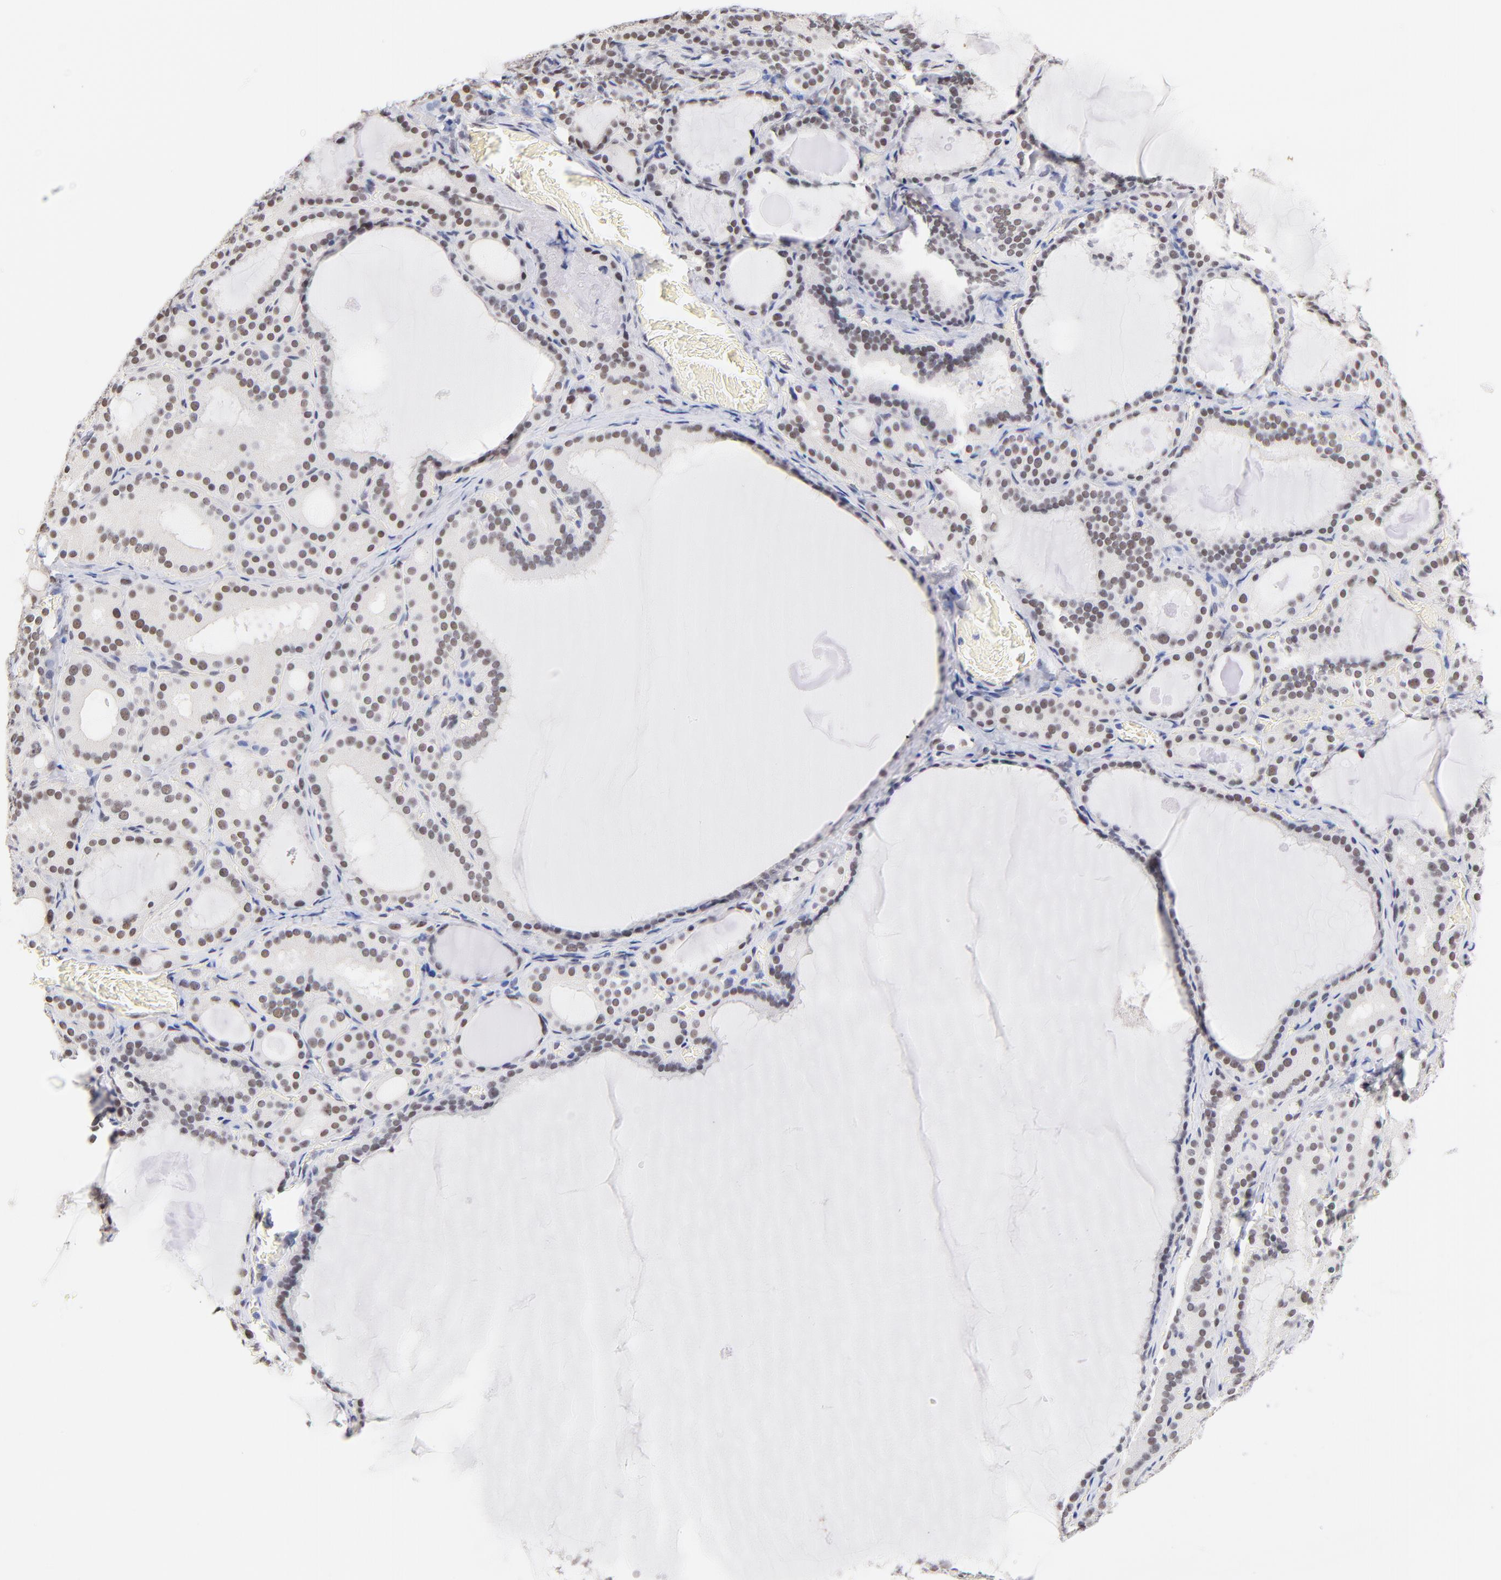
{"staining": {"intensity": "moderate", "quantity": ">75%", "location": "nuclear"}, "tissue": "thyroid gland", "cell_type": "Glandular cells", "image_type": "normal", "snomed": [{"axis": "morphology", "description": "Normal tissue, NOS"}, {"axis": "topography", "description": "Thyroid gland"}], "caption": "Immunohistochemistry photomicrograph of normal thyroid gland: thyroid gland stained using IHC displays medium levels of moderate protein expression localized specifically in the nuclear of glandular cells, appearing as a nuclear brown color.", "gene": "ZNF74", "patient": {"sex": "female", "age": 33}}